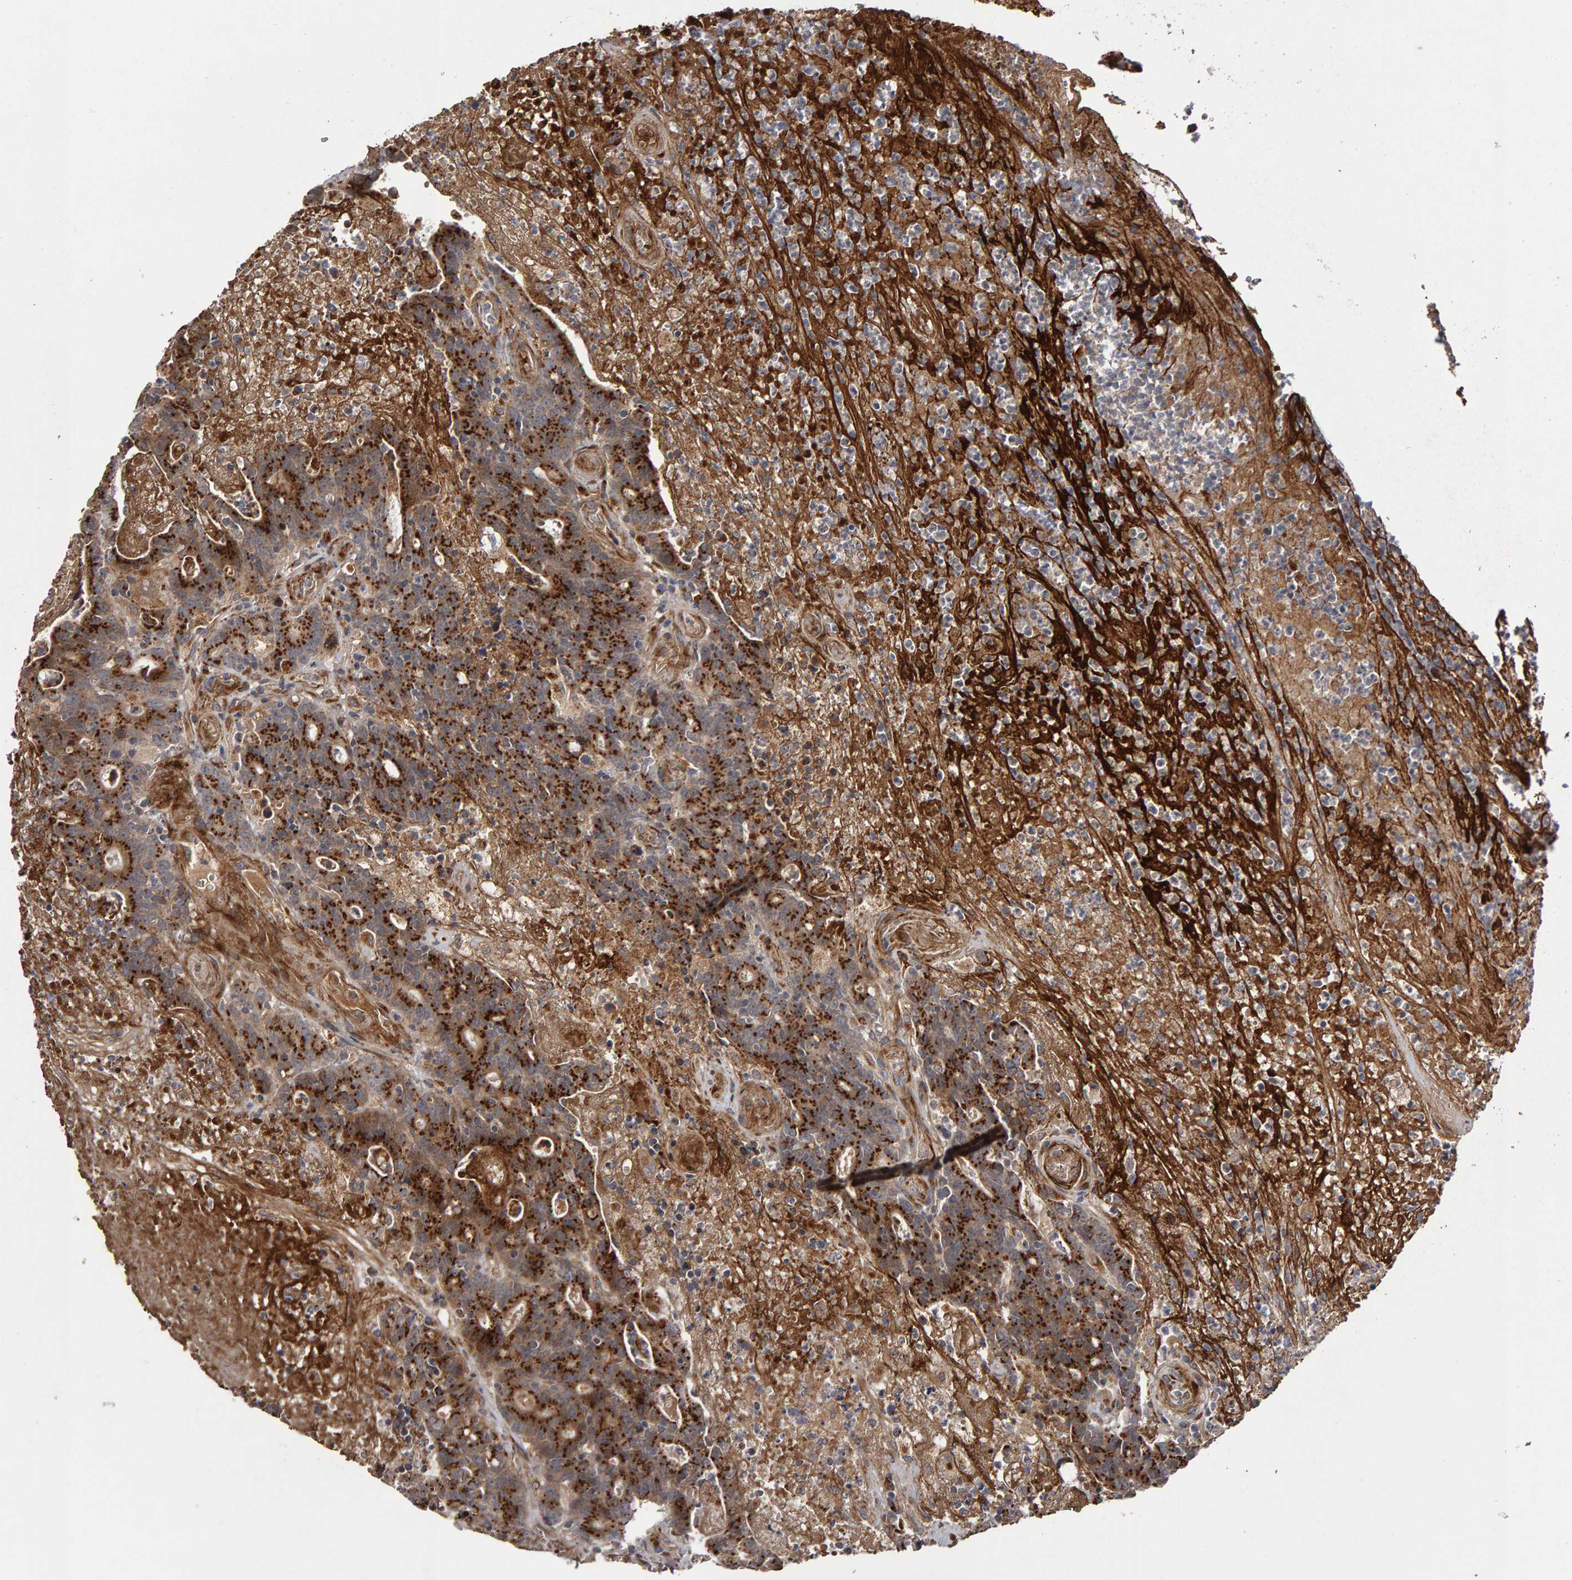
{"staining": {"intensity": "strong", "quantity": ">75%", "location": "cytoplasmic/membranous"}, "tissue": "colorectal cancer", "cell_type": "Tumor cells", "image_type": "cancer", "snomed": [{"axis": "morphology", "description": "Normal tissue, NOS"}, {"axis": "morphology", "description": "Adenocarcinoma, NOS"}, {"axis": "topography", "description": "Colon"}], "caption": "Immunohistochemistry staining of colorectal adenocarcinoma, which demonstrates high levels of strong cytoplasmic/membranous expression in about >75% of tumor cells indicating strong cytoplasmic/membranous protein expression. The staining was performed using DAB (3,3'-diaminobenzidine) (brown) for protein detection and nuclei were counterstained in hematoxylin (blue).", "gene": "CANT1", "patient": {"sex": "female", "age": 75}}